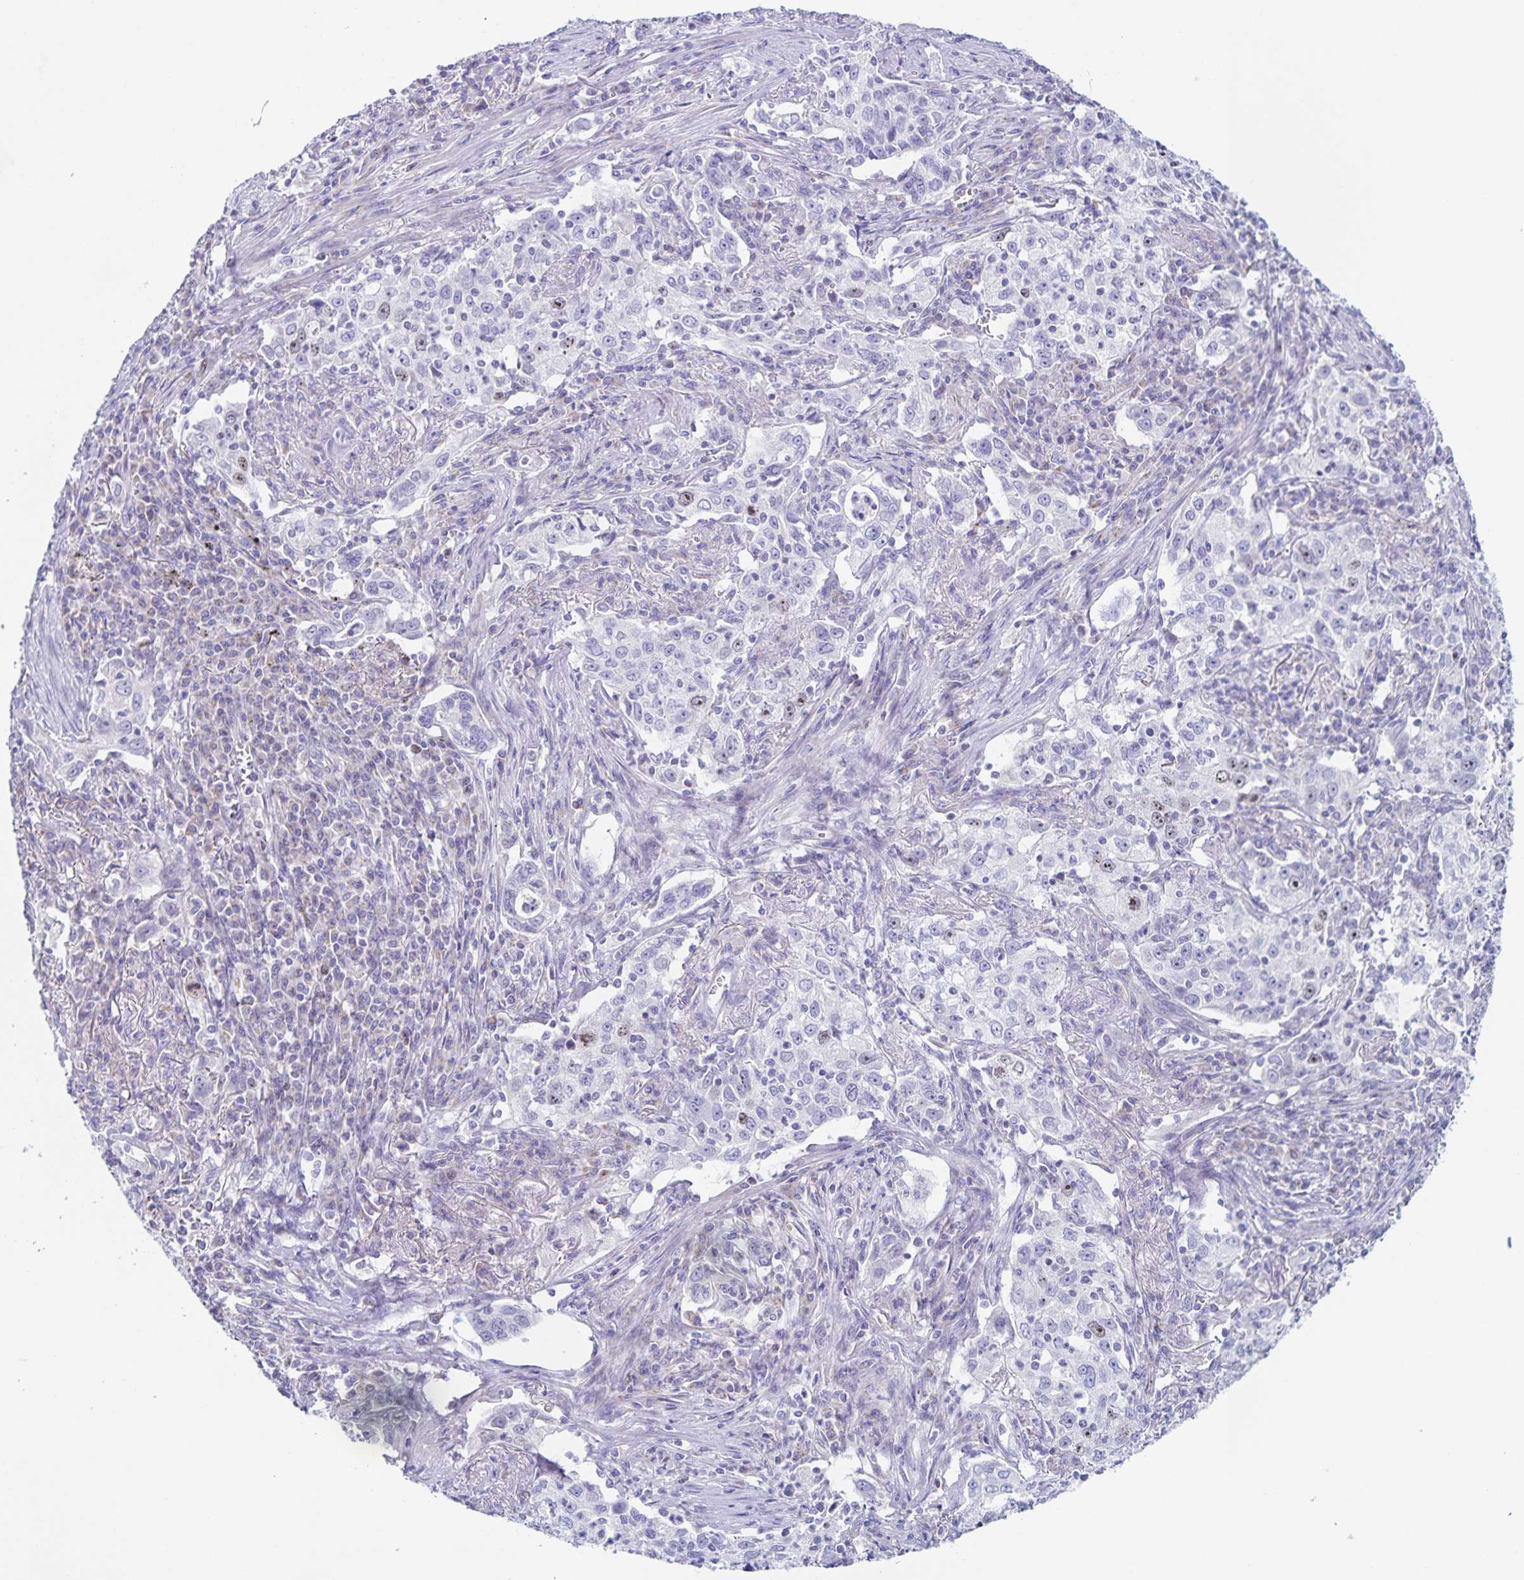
{"staining": {"intensity": "moderate", "quantity": "<25%", "location": "nuclear"}, "tissue": "lung cancer", "cell_type": "Tumor cells", "image_type": "cancer", "snomed": [{"axis": "morphology", "description": "Squamous cell carcinoma, NOS"}, {"axis": "topography", "description": "Lung"}], "caption": "A histopathology image of human squamous cell carcinoma (lung) stained for a protein shows moderate nuclear brown staining in tumor cells. (DAB = brown stain, brightfield microscopy at high magnification).", "gene": "CENPH", "patient": {"sex": "male", "age": 71}}